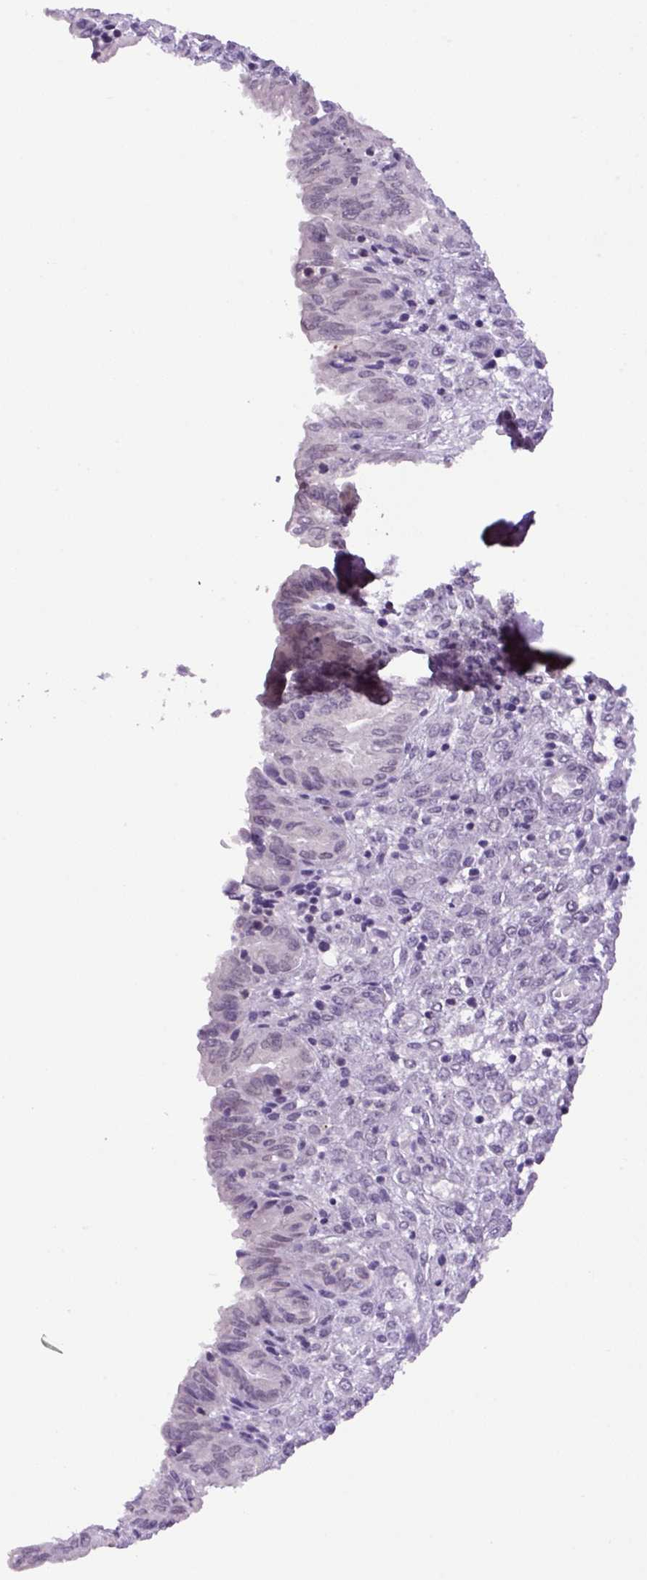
{"staining": {"intensity": "negative", "quantity": "none", "location": "none"}, "tissue": "endometrium", "cell_type": "Cells in endometrial stroma", "image_type": "normal", "snomed": [{"axis": "morphology", "description": "Normal tissue, NOS"}, {"axis": "topography", "description": "Endometrium"}], "caption": "DAB immunohistochemical staining of benign human endometrium exhibits no significant positivity in cells in endometrial stroma. The staining was performed using DAB (3,3'-diaminobenzidine) to visualize the protein expression in brown, while the nuclei were stained in blue with hematoxylin (Magnification: 20x).", "gene": "RYBP", "patient": {"sex": "female", "age": 33}}